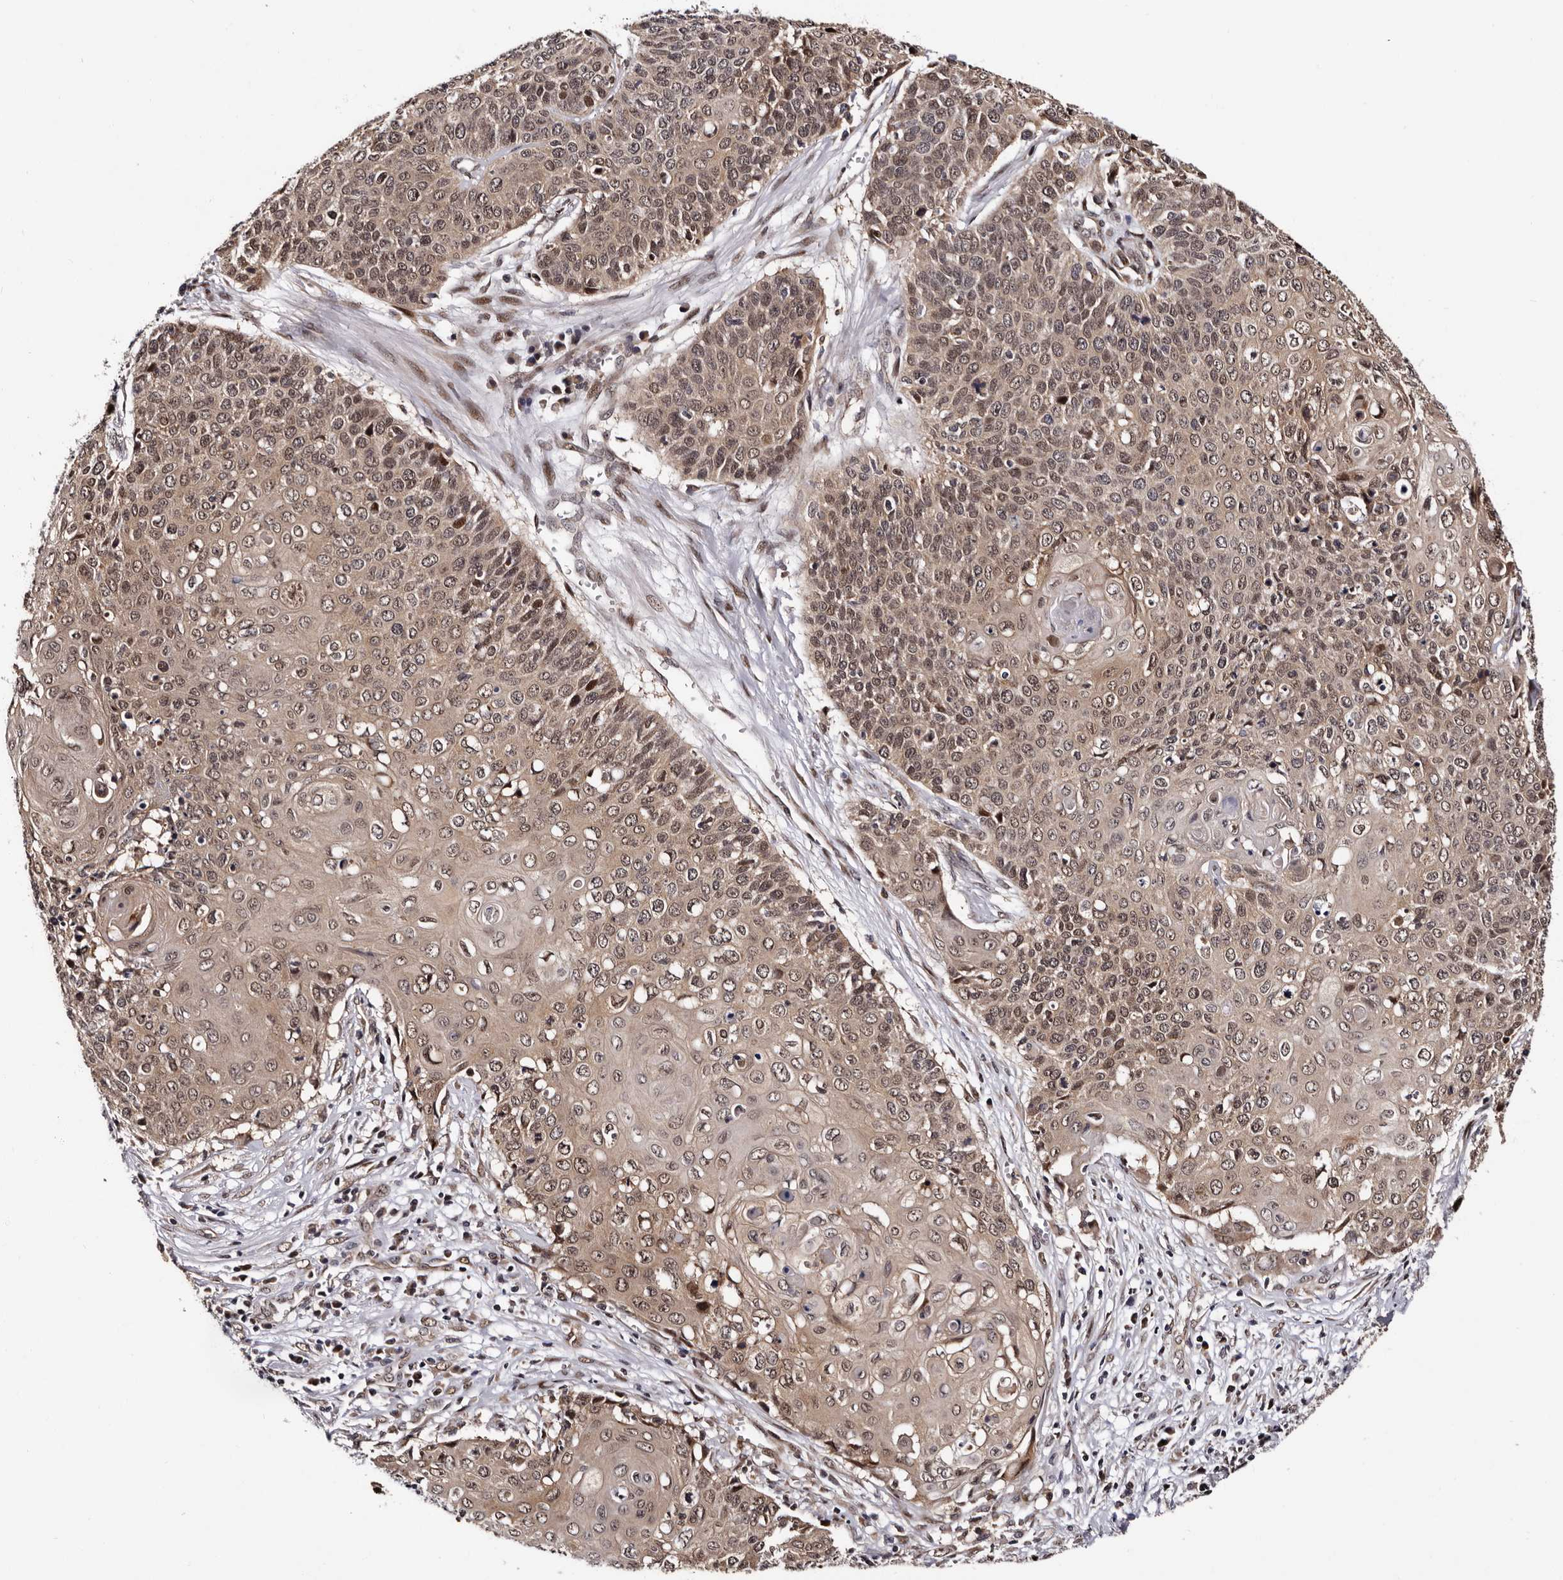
{"staining": {"intensity": "weak", "quantity": ">75%", "location": "cytoplasmic/membranous,nuclear"}, "tissue": "cervical cancer", "cell_type": "Tumor cells", "image_type": "cancer", "snomed": [{"axis": "morphology", "description": "Squamous cell carcinoma, NOS"}, {"axis": "topography", "description": "Cervix"}], "caption": "Protein analysis of cervical squamous cell carcinoma tissue shows weak cytoplasmic/membranous and nuclear expression in about >75% of tumor cells.", "gene": "GLRX3", "patient": {"sex": "female", "age": 39}}